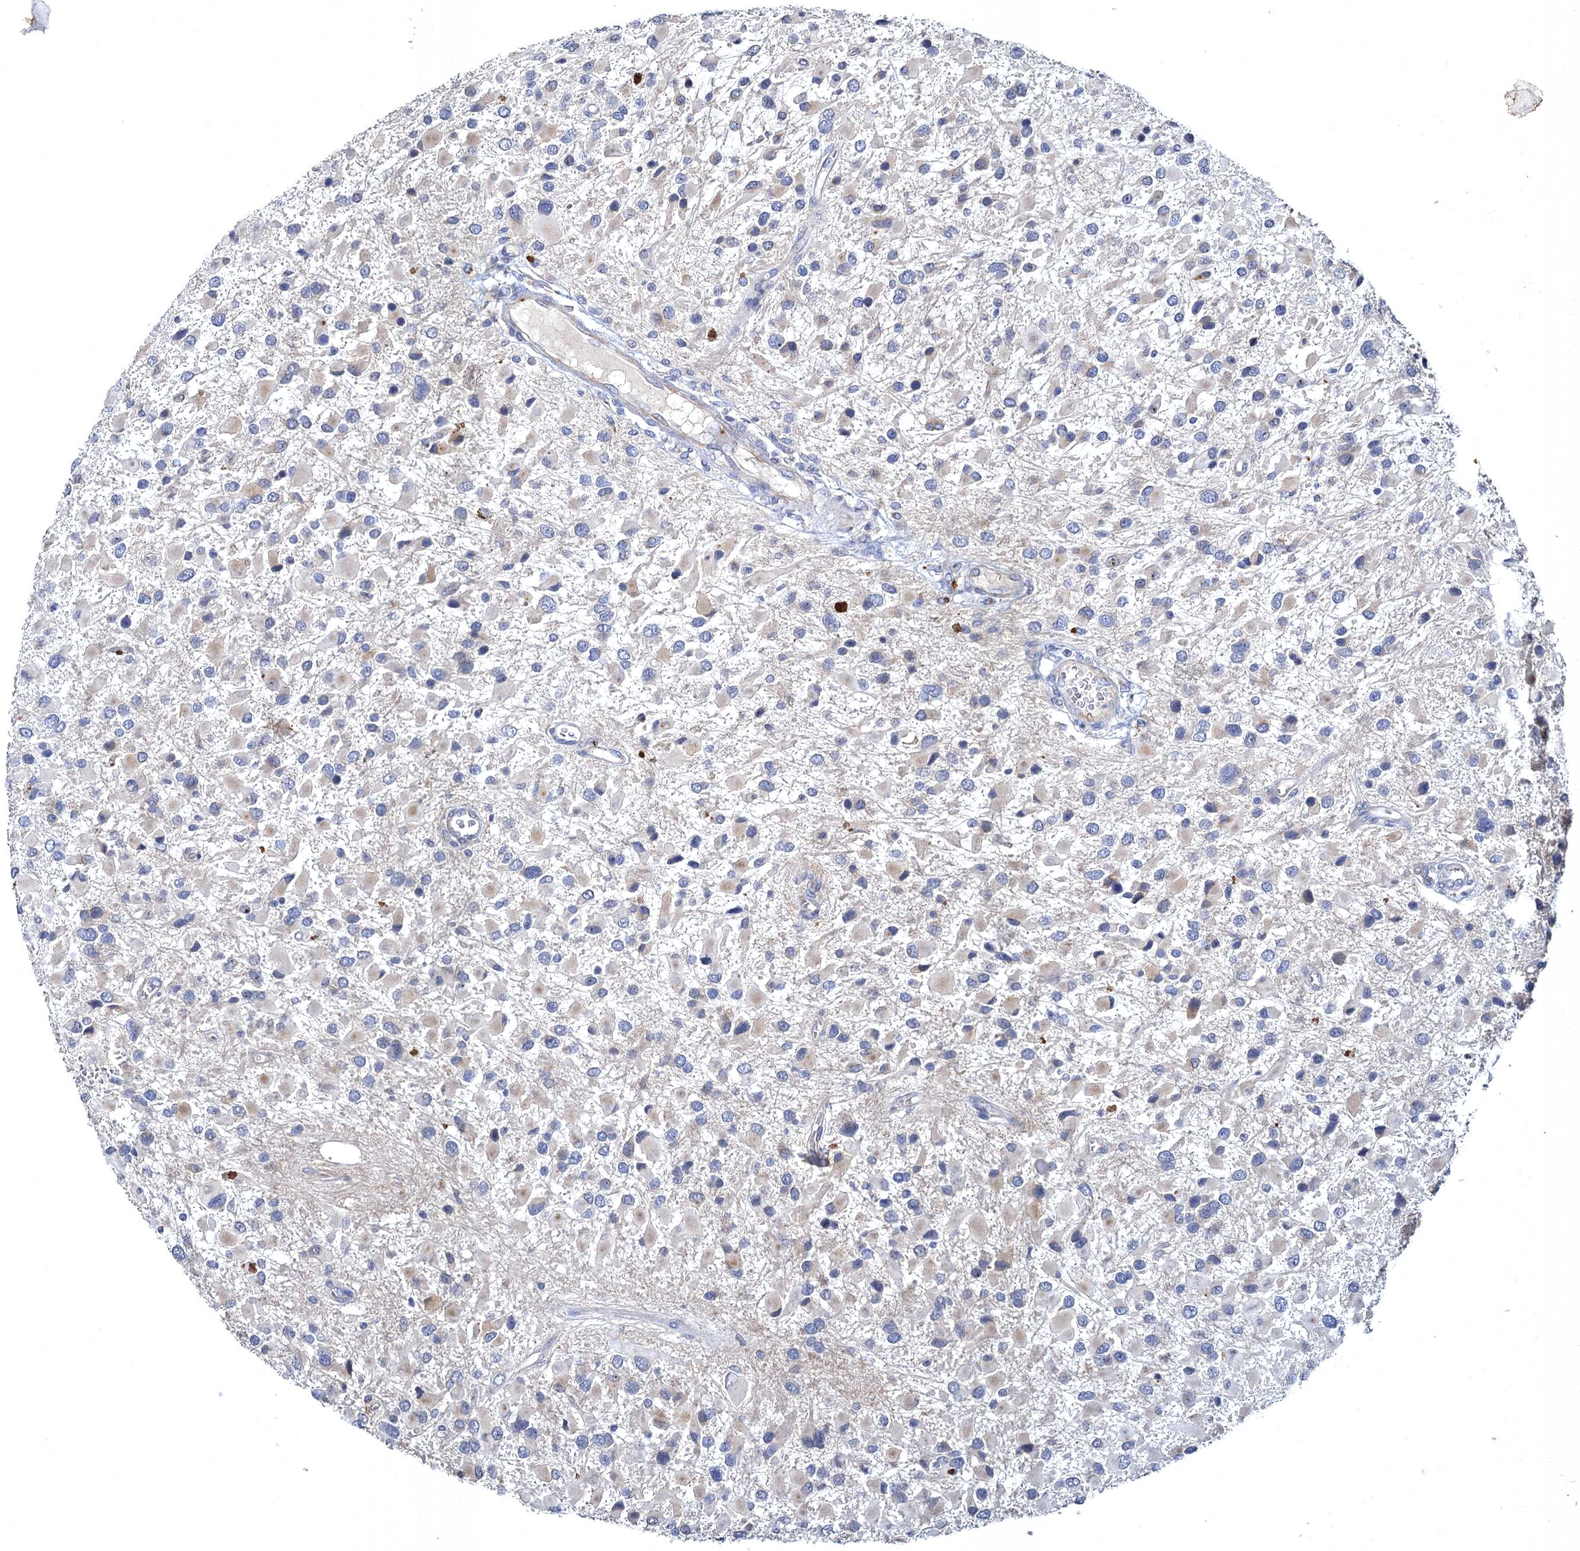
{"staining": {"intensity": "negative", "quantity": "none", "location": "none"}, "tissue": "glioma", "cell_type": "Tumor cells", "image_type": "cancer", "snomed": [{"axis": "morphology", "description": "Glioma, malignant, High grade"}, {"axis": "topography", "description": "Brain"}], "caption": "IHC photomicrograph of human glioma stained for a protein (brown), which demonstrates no staining in tumor cells.", "gene": "ATP9A", "patient": {"sex": "male", "age": 53}}